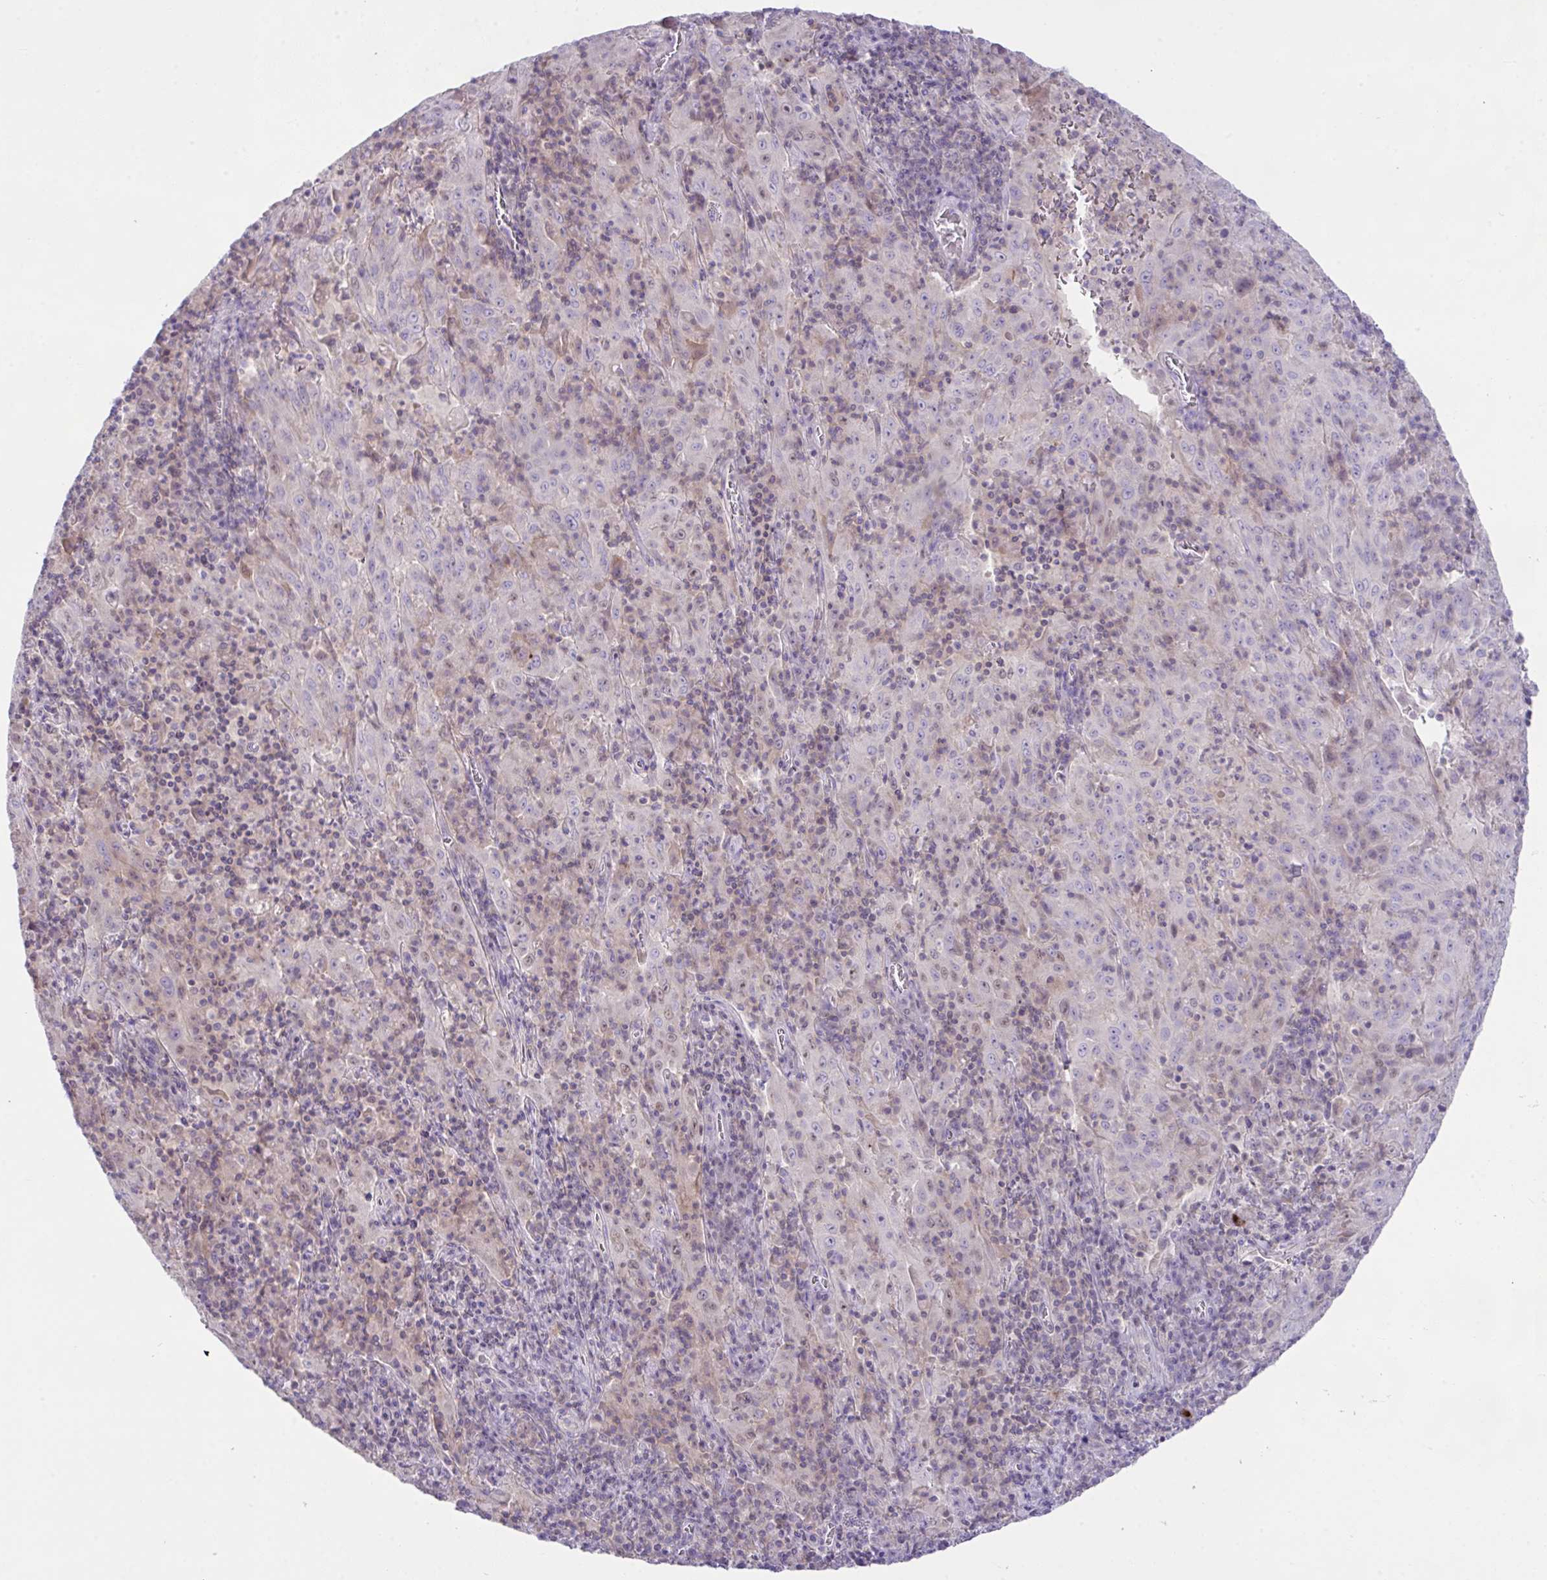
{"staining": {"intensity": "weak", "quantity": "25%-75%", "location": "nuclear"}, "tissue": "pancreatic cancer", "cell_type": "Tumor cells", "image_type": "cancer", "snomed": [{"axis": "morphology", "description": "Adenocarcinoma, NOS"}, {"axis": "topography", "description": "Pancreas"}], "caption": "An IHC histopathology image of neoplastic tissue is shown. Protein staining in brown highlights weak nuclear positivity in adenocarcinoma (pancreatic) within tumor cells.", "gene": "D2HGDH", "patient": {"sex": "male", "age": 63}}